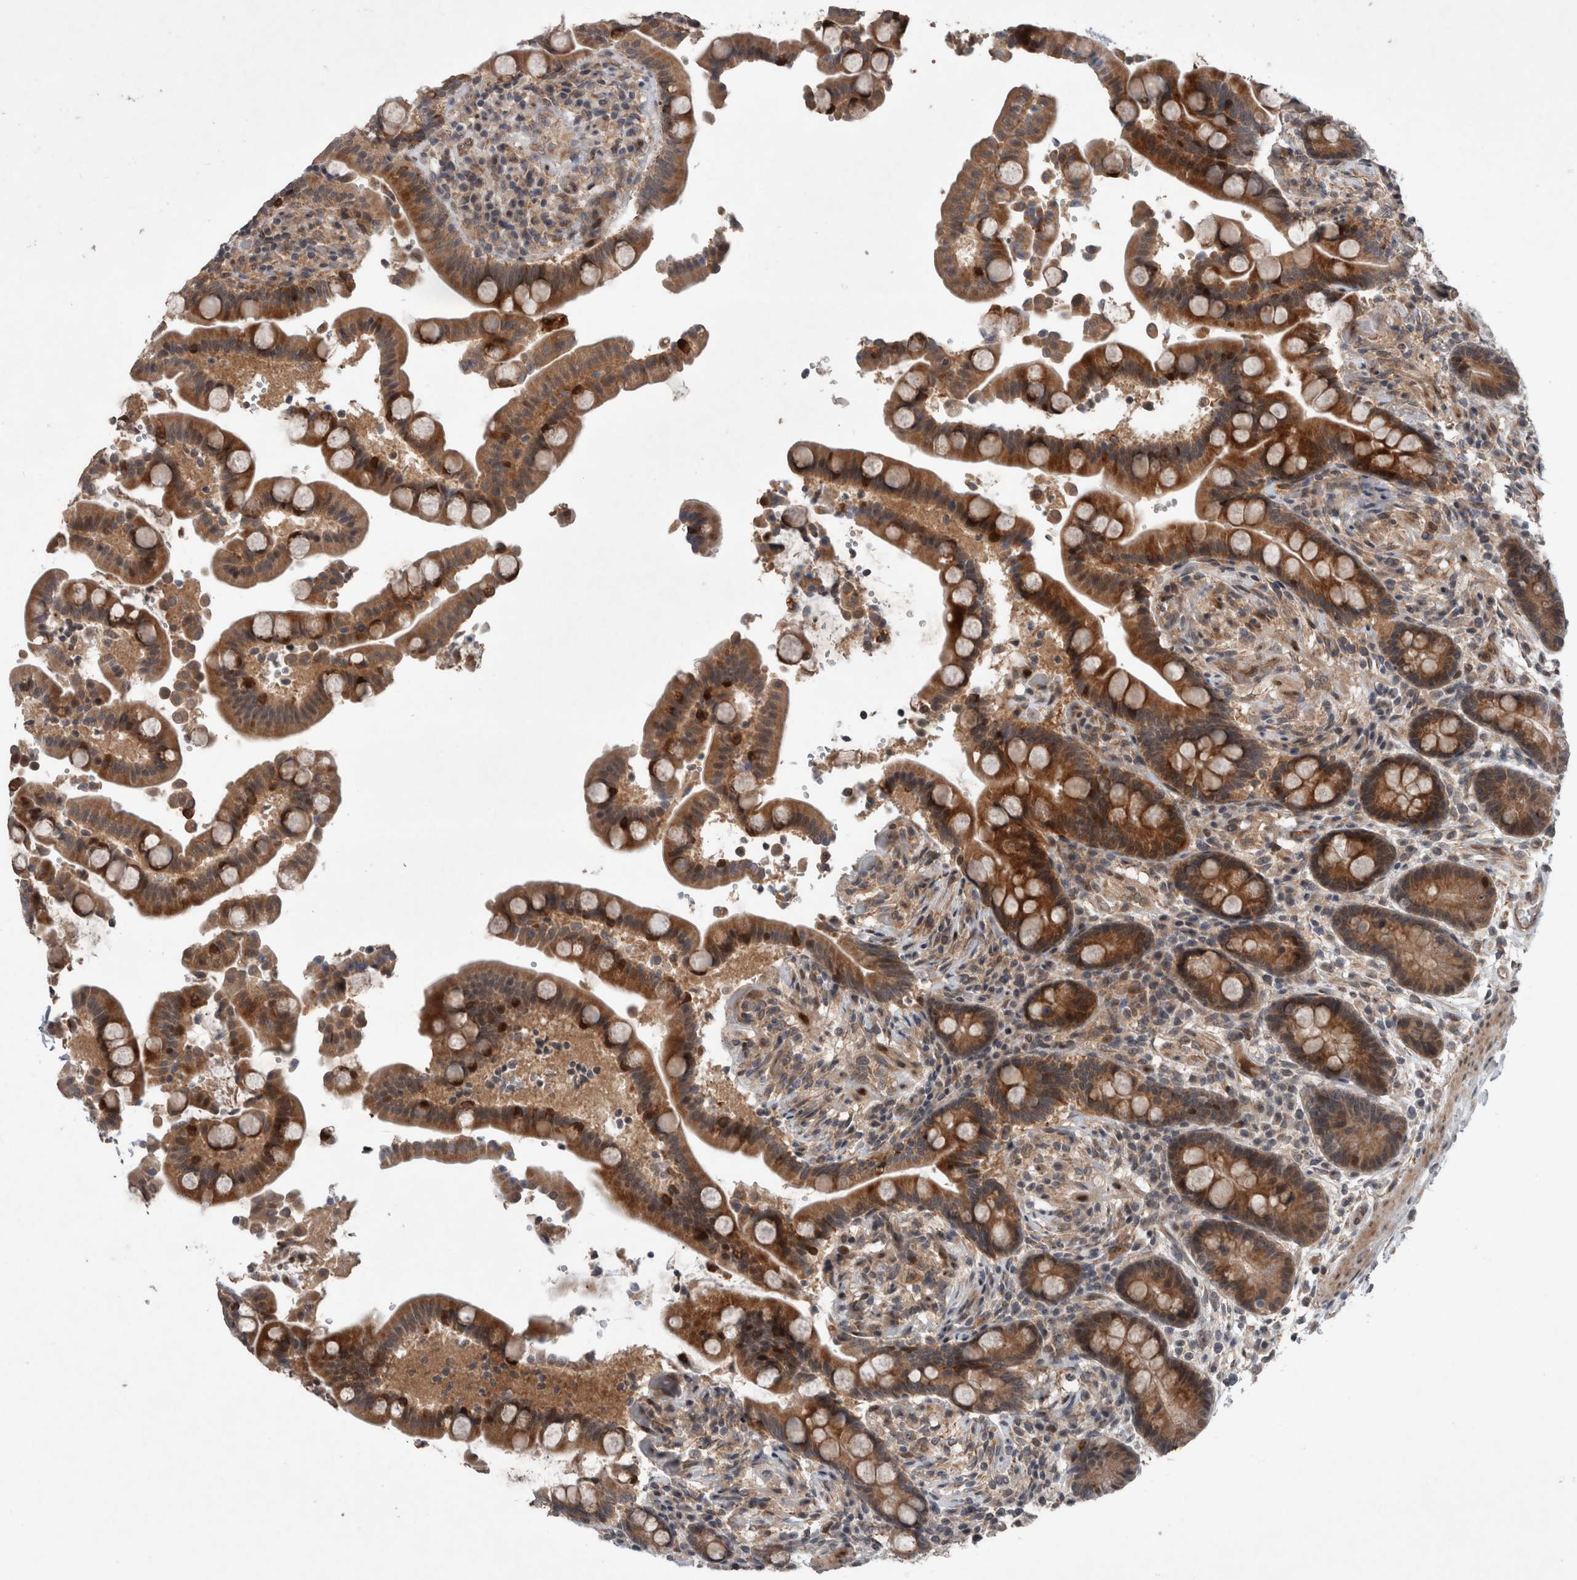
{"staining": {"intensity": "moderate", "quantity": ">75%", "location": "cytoplasmic/membranous"}, "tissue": "colon", "cell_type": "Endothelial cells", "image_type": "normal", "snomed": [{"axis": "morphology", "description": "Normal tissue, NOS"}, {"axis": "topography", "description": "Colon"}], "caption": "Immunohistochemistry (IHC) histopathology image of benign human colon stained for a protein (brown), which displays medium levels of moderate cytoplasmic/membranous expression in approximately >75% of endothelial cells.", "gene": "GIMAP6", "patient": {"sex": "male", "age": 73}}